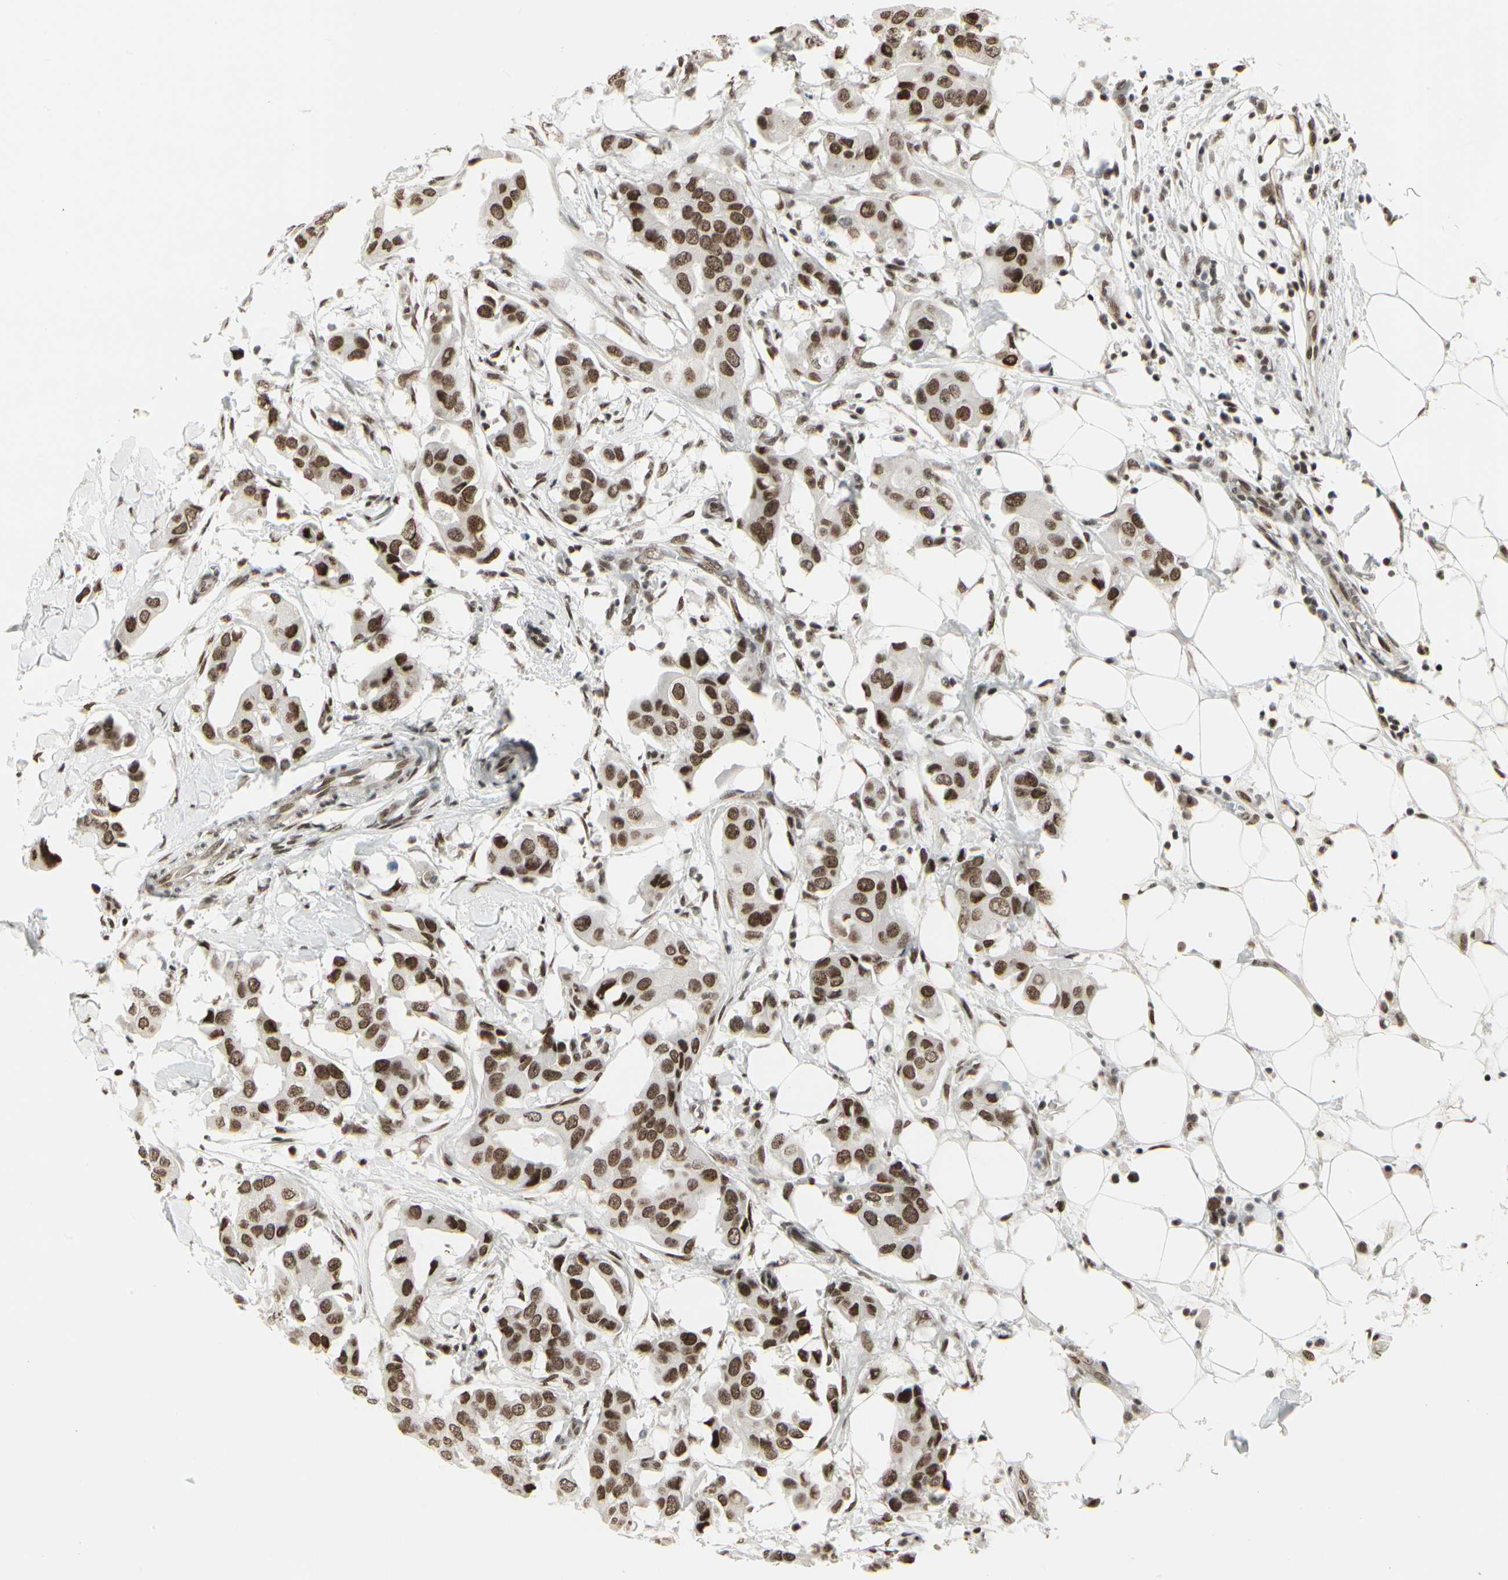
{"staining": {"intensity": "strong", "quantity": ">75%", "location": "nuclear"}, "tissue": "breast cancer", "cell_type": "Tumor cells", "image_type": "cancer", "snomed": [{"axis": "morphology", "description": "Duct carcinoma"}, {"axis": "topography", "description": "Breast"}], "caption": "Protein staining demonstrates strong nuclear positivity in approximately >75% of tumor cells in breast invasive ductal carcinoma. (Brightfield microscopy of DAB IHC at high magnification).", "gene": "HMG20A", "patient": {"sex": "female", "age": 40}}